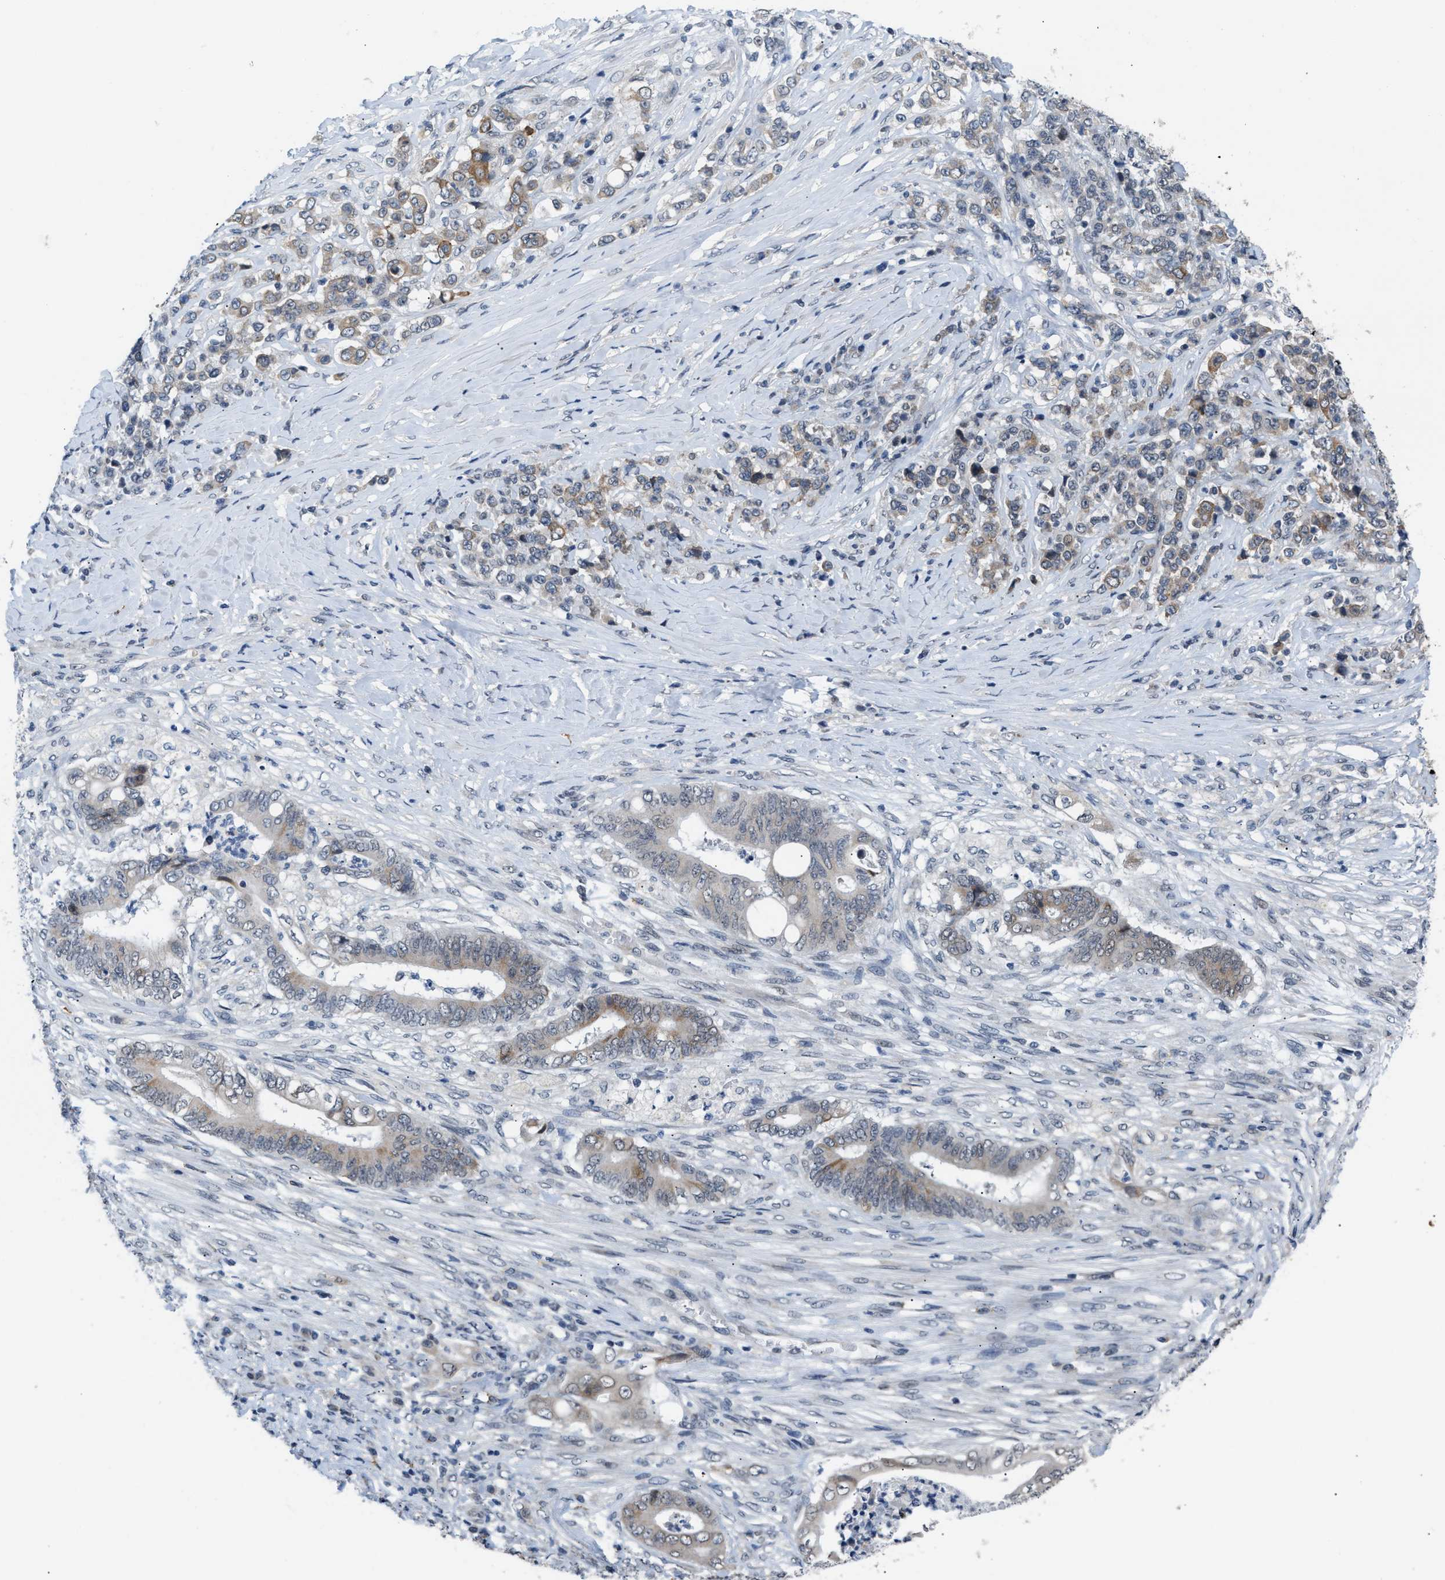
{"staining": {"intensity": "moderate", "quantity": ">75%", "location": "cytoplasmic/membranous"}, "tissue": "stomach cancer", "cell_type": "Tumor cells", "image_type": "cancer", "snomed": [{"axis": "morphology", "description": "Adenocarcinoma, NOS"}, {"axis": "topography", "description": "Stomach"}], "caption": "Immunohistochemistry (IHC) of stomach cancer demonstrates medium levels of moderate cytoplasmic/membranous expression in approximately >75% of tumor cells.", "gene": "TXNRD3", "patient": {"sex": "female", "age": 73}}